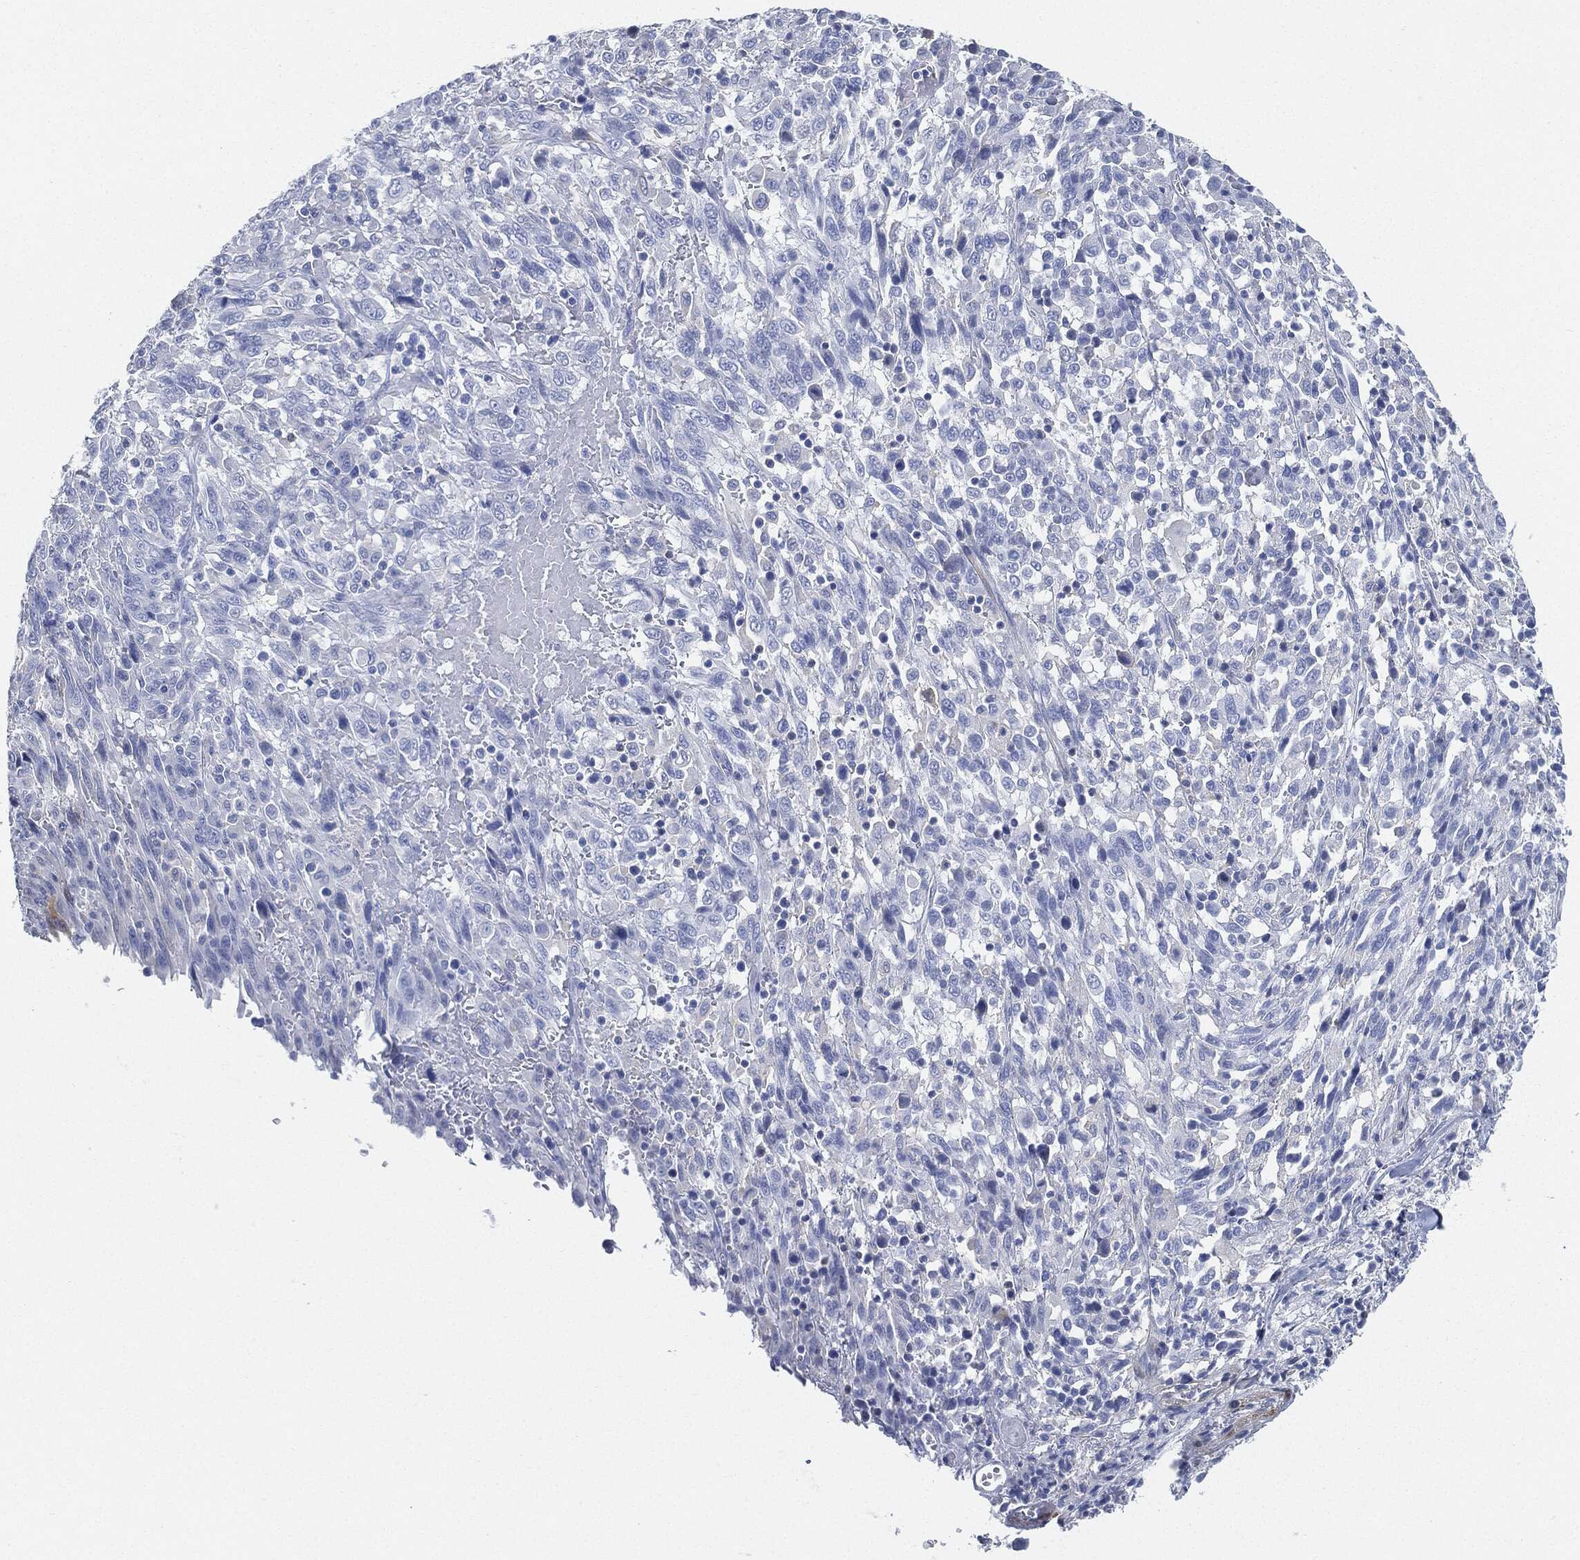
{"staining": {"intensity": "negative", "quantity": "none", "location": "none"}, "tissue": "melanoma", "cell_type": "Tumor cells", "image_type": "cancer", "snomed": [{"axis": "morphology", "description": "Malignant melanoma, NOS"}, {"axis": "topography", "description": "Skin"}], "caption": "Melanoma was stained to show a protein in brown. There is no significant staining in tumor cells.", "gene": "TAGLN", "patient": {"sex": "female", "age": 91}}